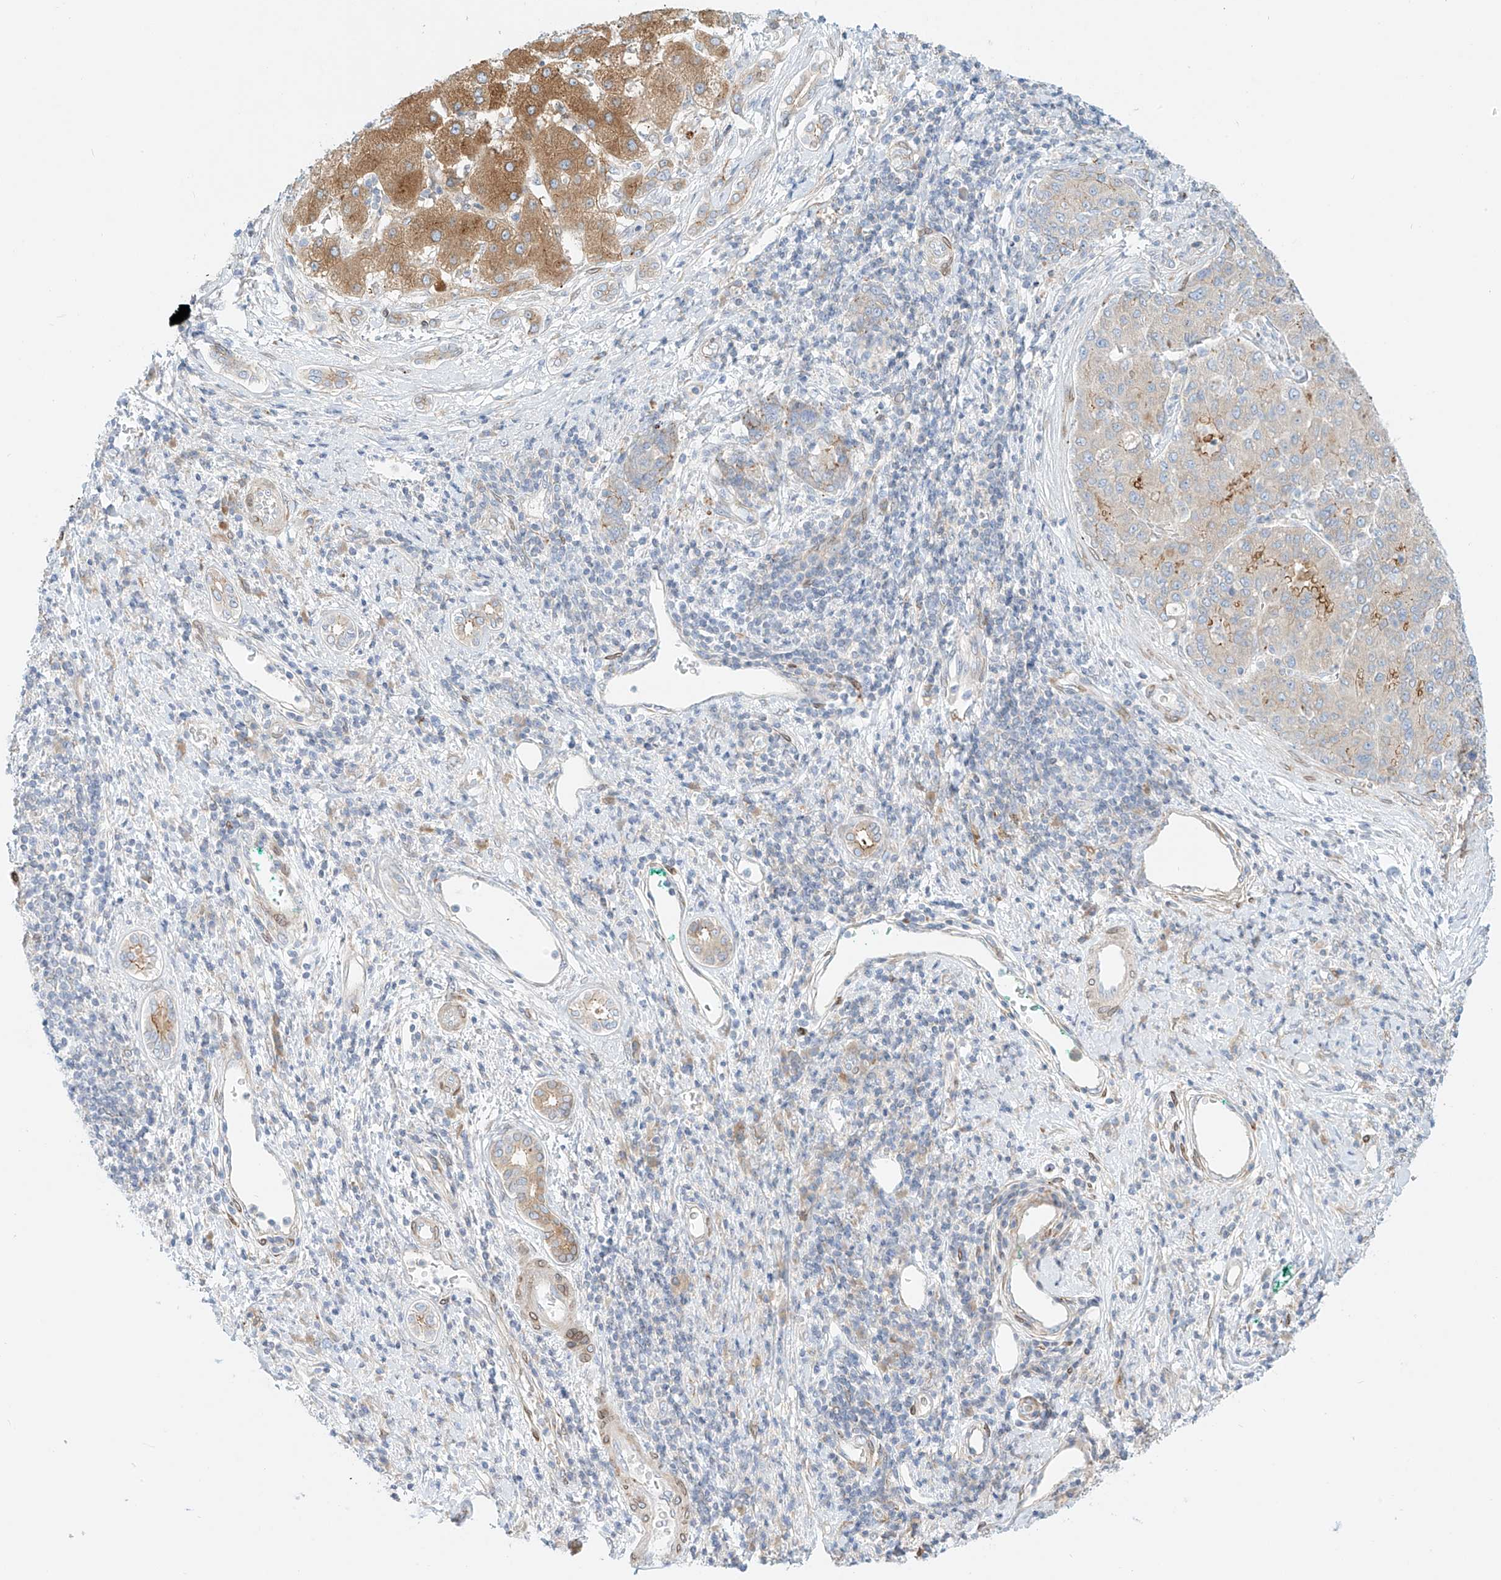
{"staining": {"intensity": "moderate", "quantity": ">75%", "location": "cytoplasmic/membranous"}, "tissue": "liver cancer", "cell_type": "Tumor cells", "image_type": "cancer", "snomed": [{"axis": "morphology", "description": "Carcinoma, Hepatocellular, NOS"}, {"axis": "topography", "description": "Liver"}], "caption": "DAB immunohistochemical staining of liver cancer (hepatocellular carcinoma) displays moderate cytoplasmic/membranous protein staining in approximately >75% of tumor cells.", "gene": "PCYOX1", "patient": {"sex": "male", "age": 65}}